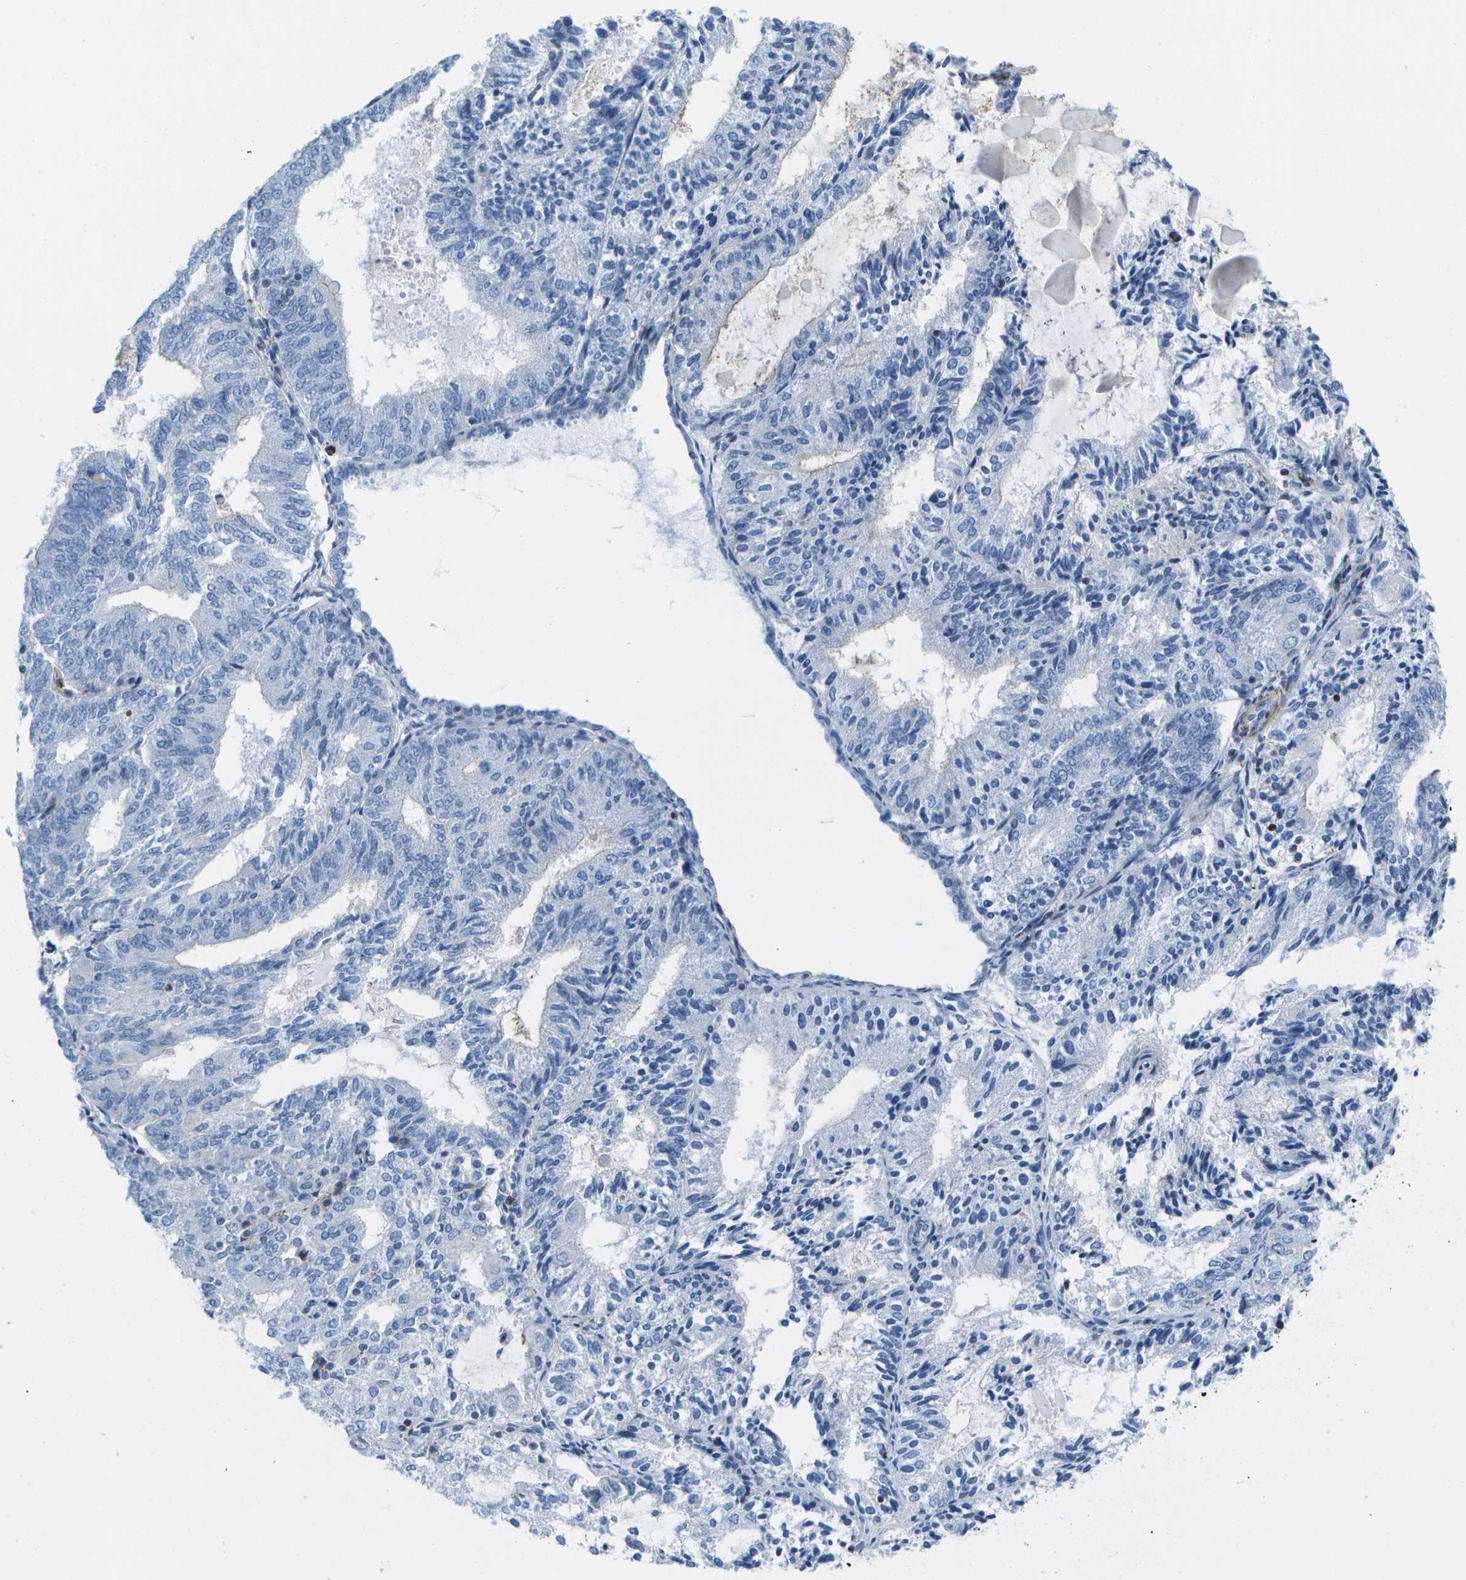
{"staining": {"intensity": "negative", "quantity": "none", "location": "none"}, "tissue": "endometrial cancer", "cell_type": "Tumor cells", "image_type": "cancer", "snomed": [{"axis": "morphology", "description": "Adenocarcinoma, NOS"}, {"axis": "topography", "description": "Endometrium"}], "caption": "Tumor cells show no significant protein staining in endometrial adenocarcinoma.", "gene": "ADGRG6", "patient": {"sex": "female", "age": 81}}